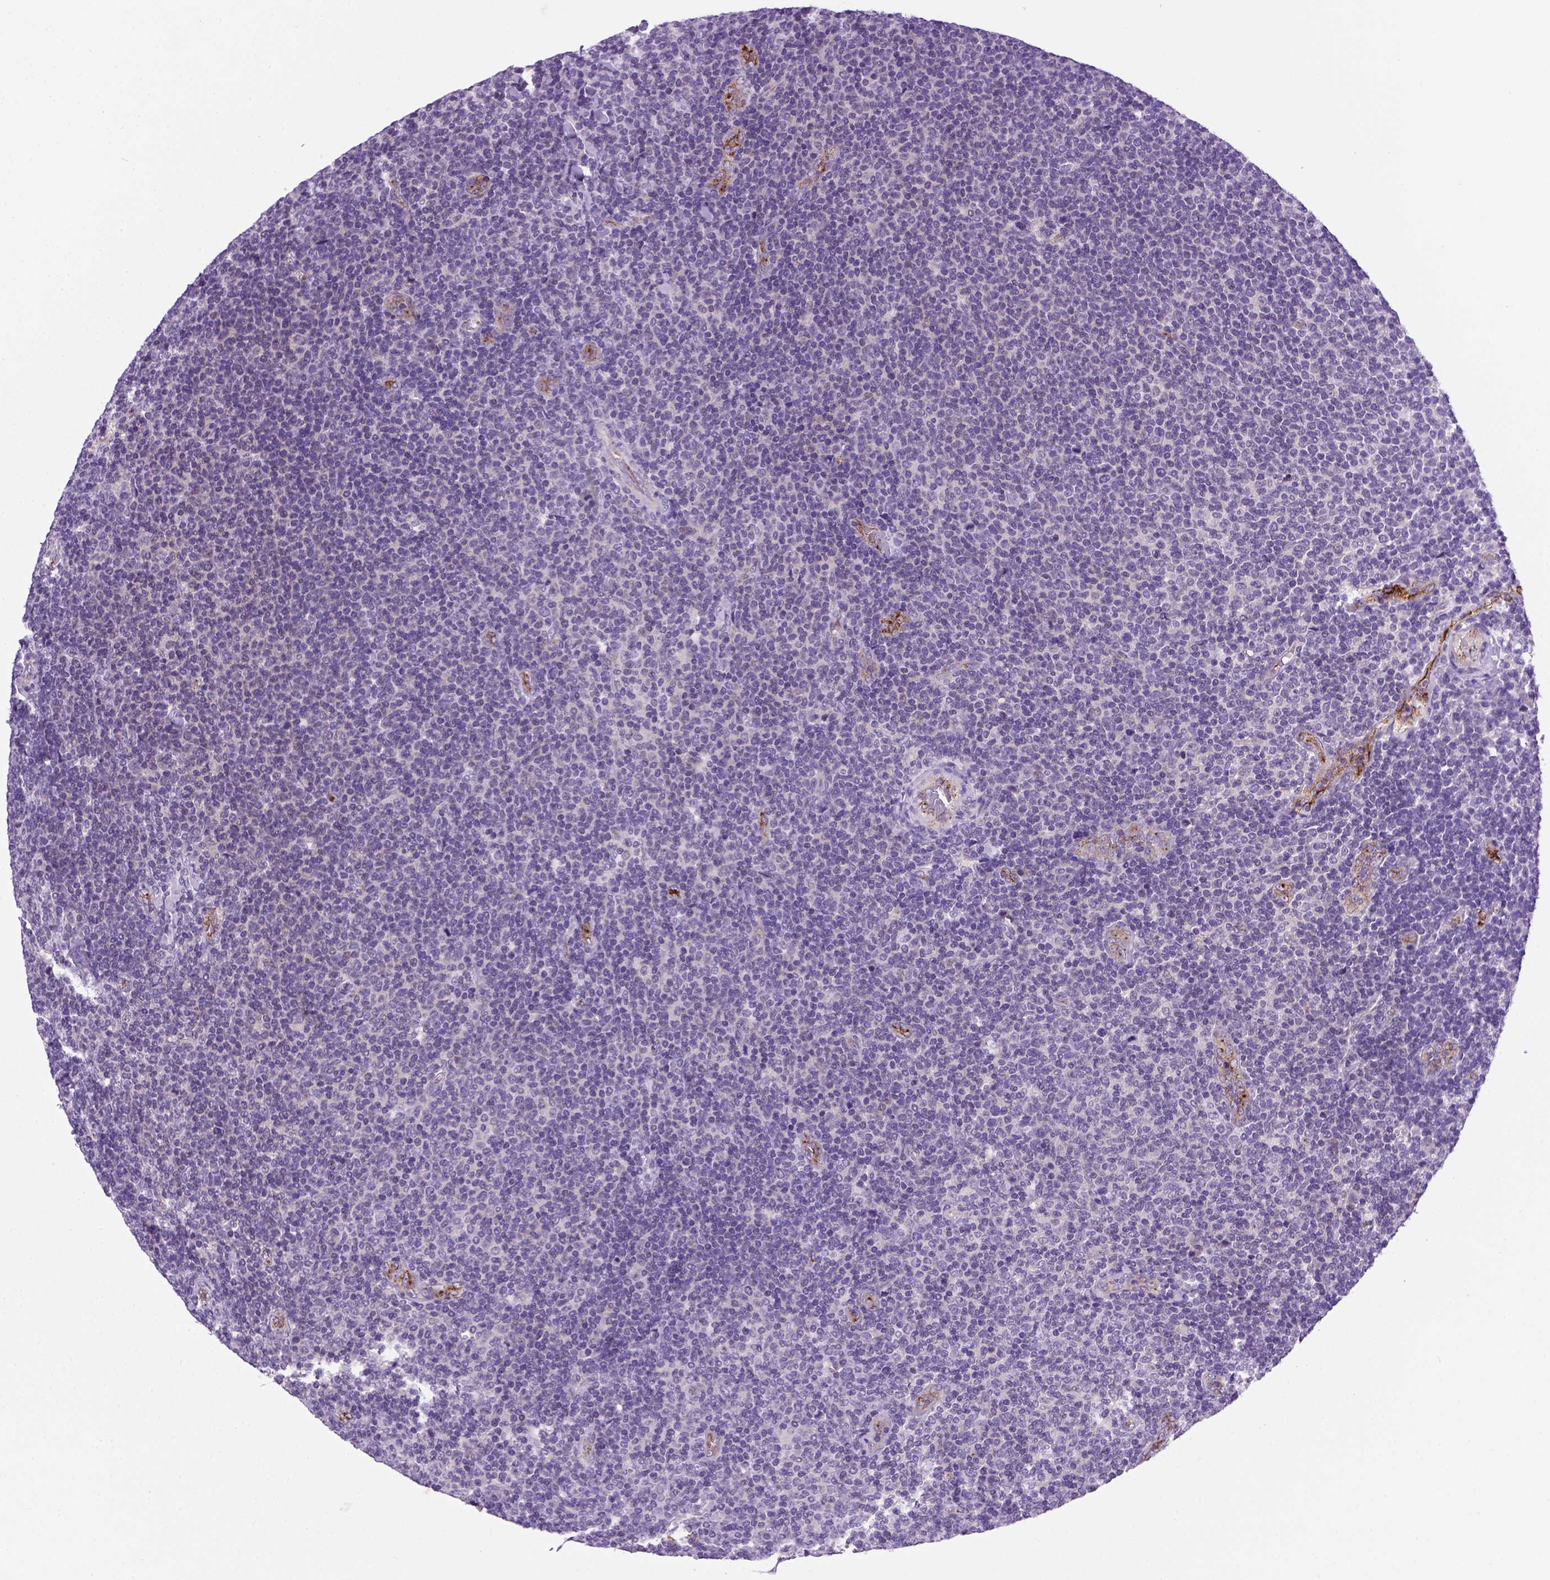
{"staining": {"intensity": "negative", "quantity": "none", "location": "none"}, "tissue": "lymphoma", "cell_type": "Tumor cells", "image_type": "cancer", "snomed": [{"axis": "morphology", "description": "Malignant lymphoma, non-Hodgkin's type, Low grade"}, {"axis": "topography", "description": "Lymph node"}], "caption": "Lymphoma was stained to show a protein in brown. There is no significant expression in tumor cells.", "gene": "VWF", "patient": {"sex": "male", "age": 52}}